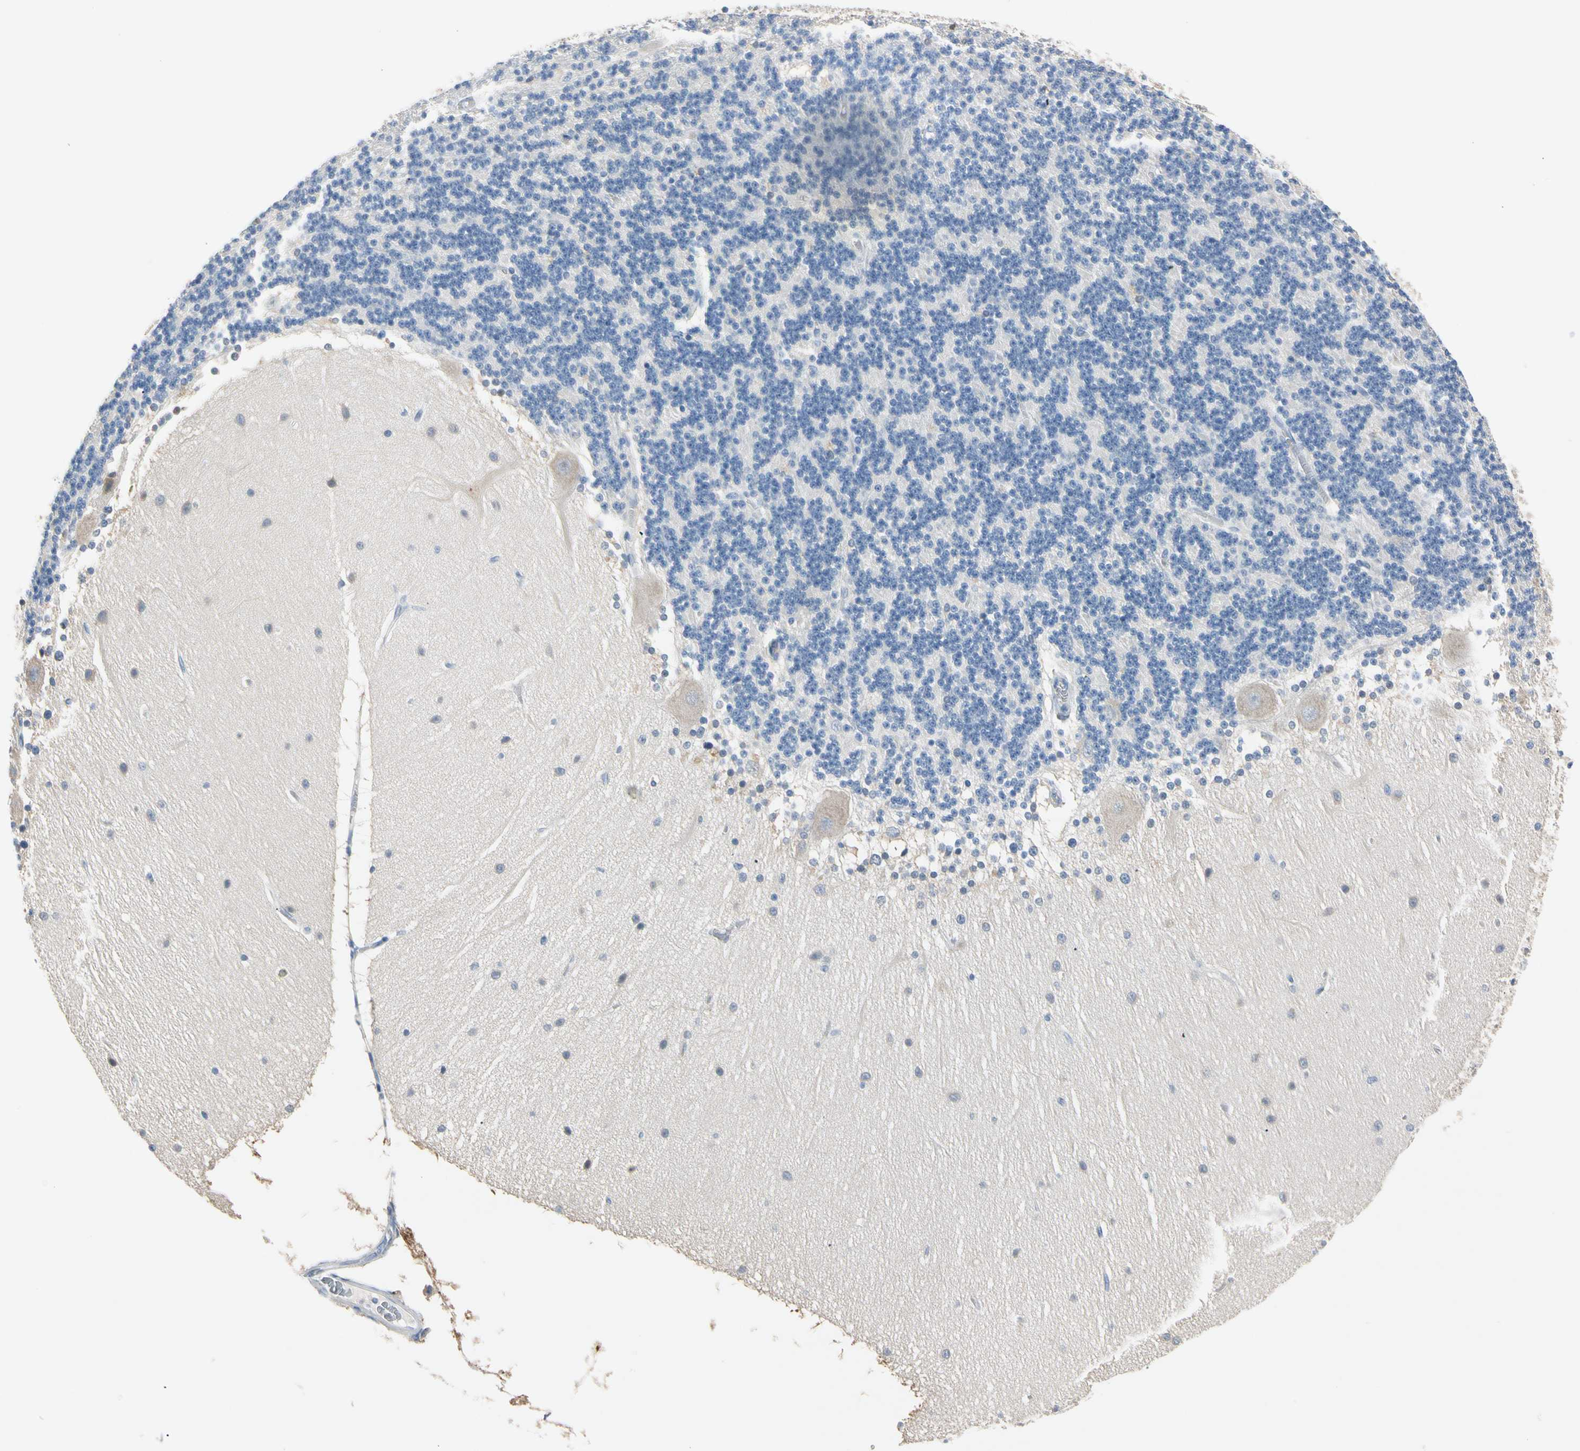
{"staining": {"intensity": "negative", "quantity": "none", "location": "none"}, "tissue": "cerebellum", "cell_type": "Cells in granular layer", "image_type": "normal", "snomed": [{"axis": "morphology", "description": "Normal tissue, NOS"}, {"axis": "topography", "description": "Cerebellum"}], "caption": "High power microscopy photomicrograph of an immunohistochemistry image of benign cerebellum, revealing no significant positivity in cells in granular layer. The staining is performed using DAB (3,3'-diaminobenzidine) brown chromogen with nuclei counter-stained in using hematoxylin.", "gene": "MARK1", "patient": {"sex": "female", "age": 54}}